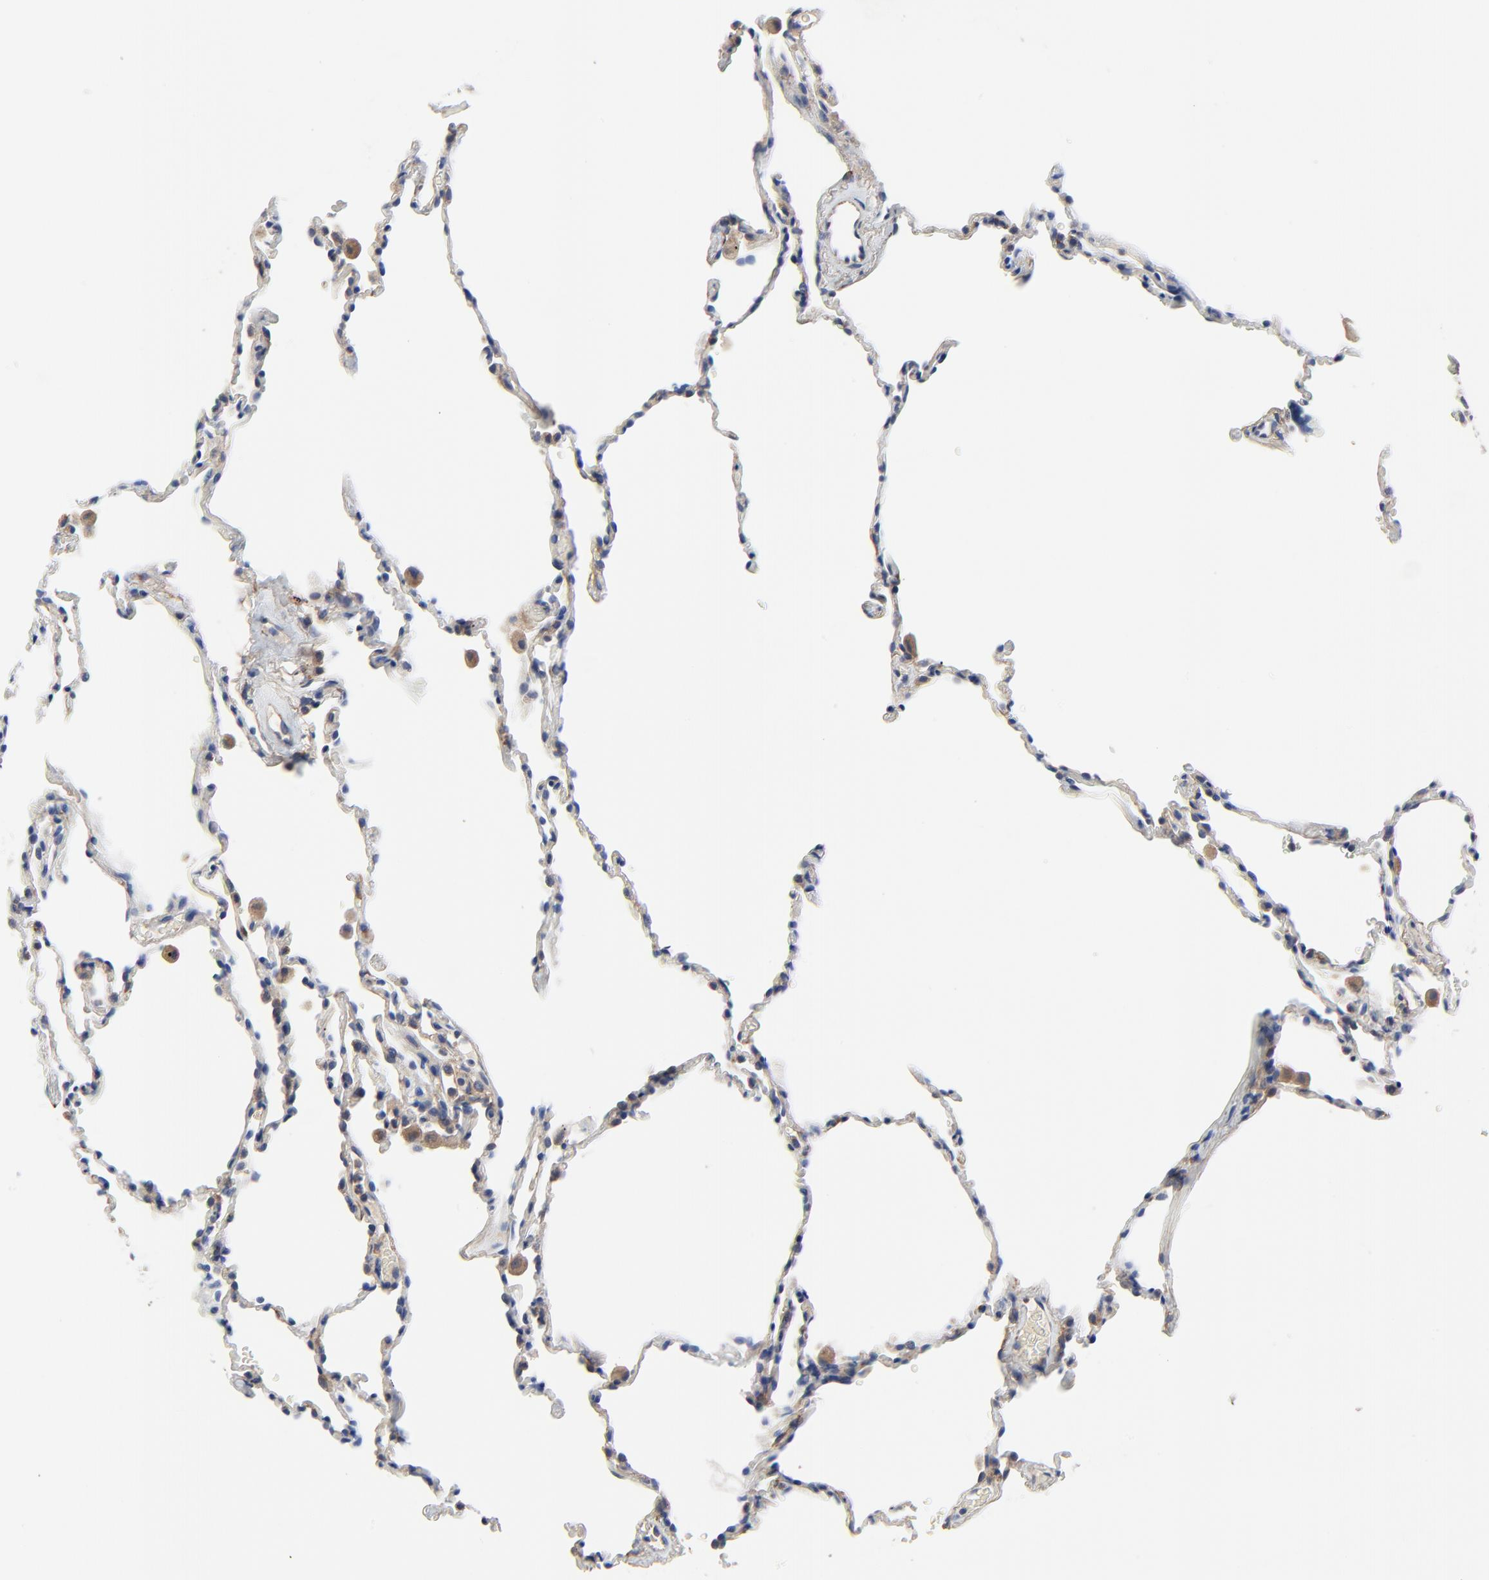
{"staining": {"intensity": "weak", "quantity": "25%-75%", "location": "cytoplasmic/membranous"}, "tissue": "lung", "cell_type": "Alveolar cells", "image_type": "normal", "snomed": [{"axis": "morphology", "description": "Normal tissue, NOS"}, {"axis": "morphology", "description": "Soft tissue tumor metastatic"}, {"axis": "topography", "description": "Lung"}], "caption": "An IHC histopathology image of unremarkable tissue is shown. Protein staining in brown highlights weak cytoplasmic/membranous positivity in lung within alveolar cells.", "gene": "VAV2", "patient": {"sex": "male", "age": 59}}